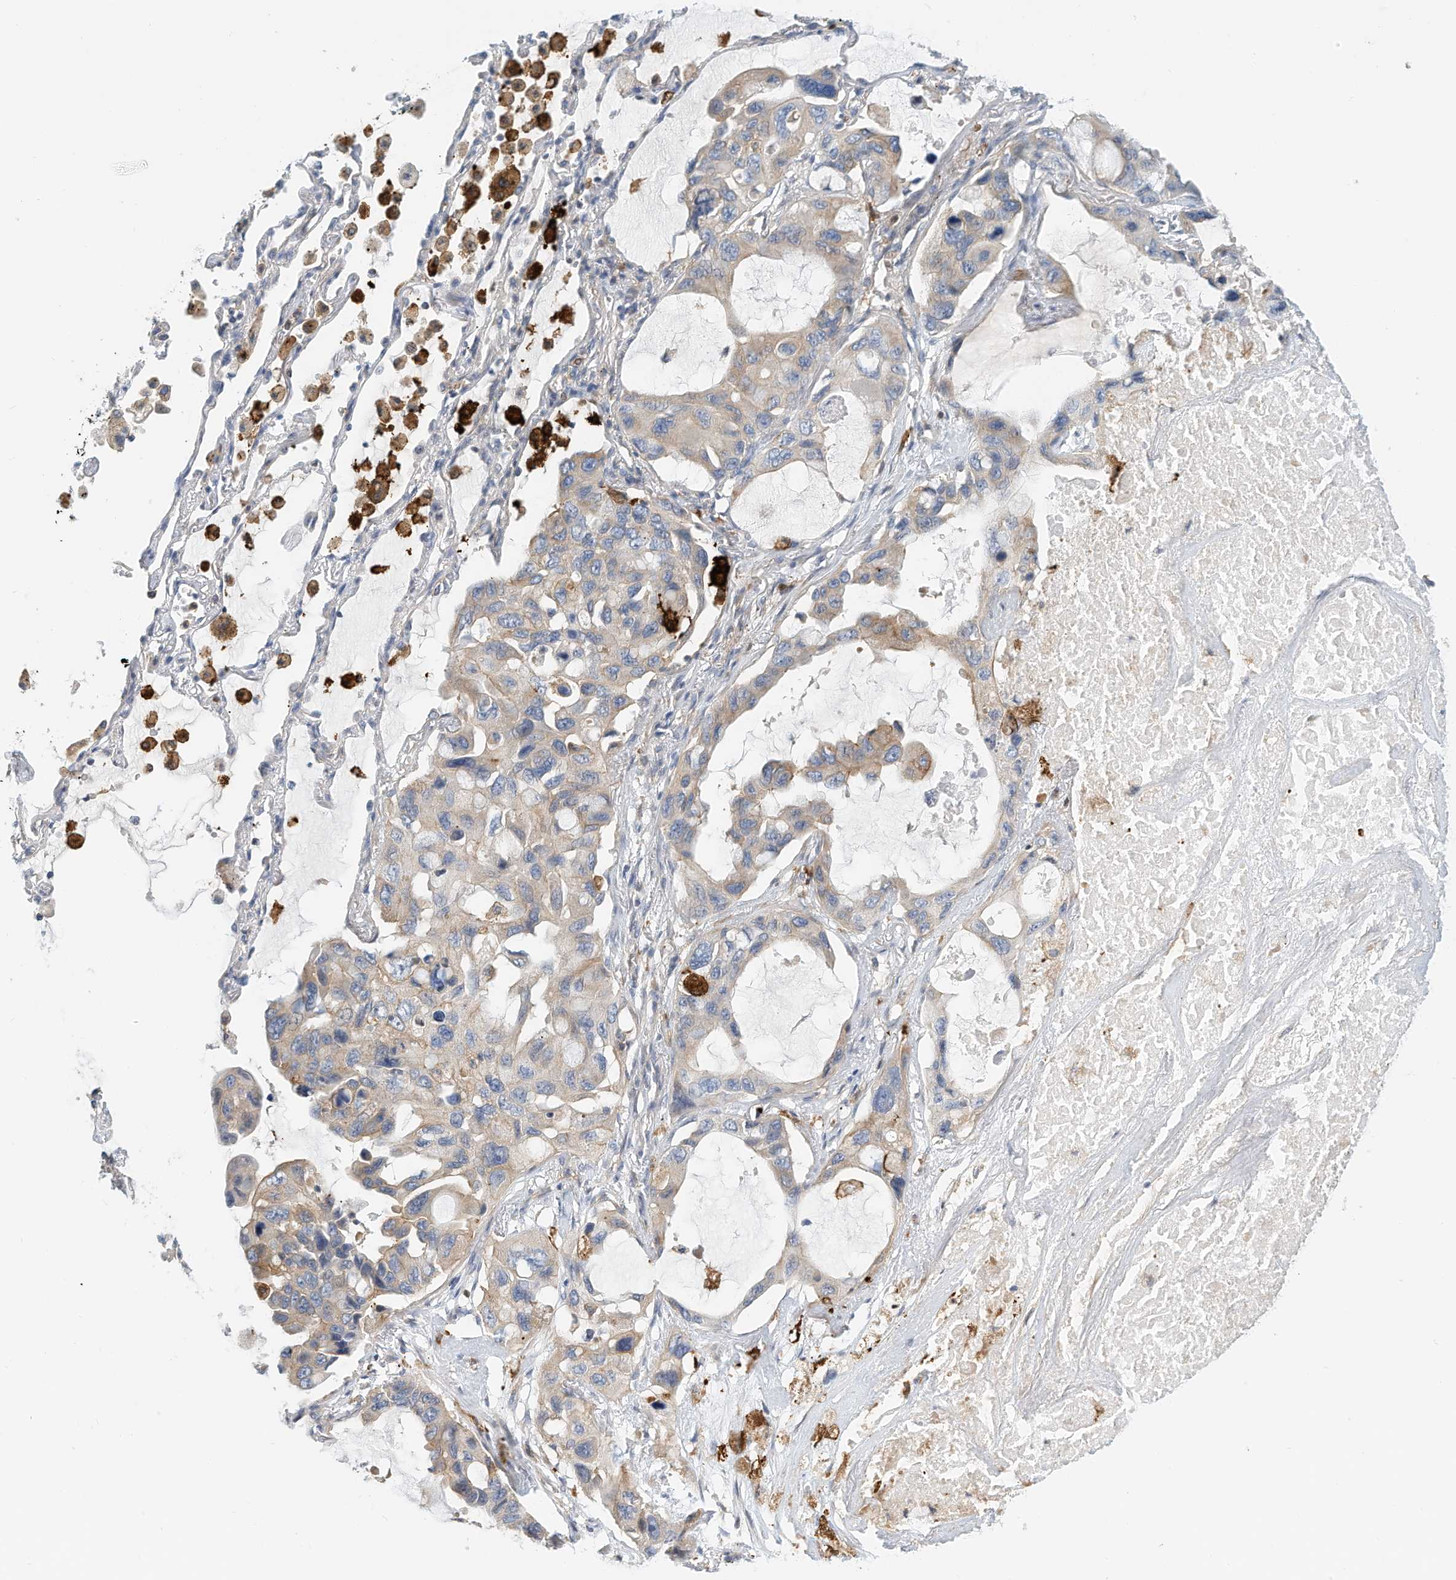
{"staining": {"intensity": "weak", "quantity": "<25%", "location": "cytoplasmic/membranous"}, "tissue": "lung cancer", "cell_type": "Tumor cells", "image_type": "cancer", "snomed": [{"axis": "morphology", "description": "Squamous cell carcinoma, NOS"}, {"axis": "topography", "description": "Lung"}], "caption": "Immunohistochemistry photomicrograph of human lung cancer stained for a protein (brown), which exhibits no positivity in tumor cells.", "gene": "MICAL1", "patient": {"sex": "female", "age": 73}}